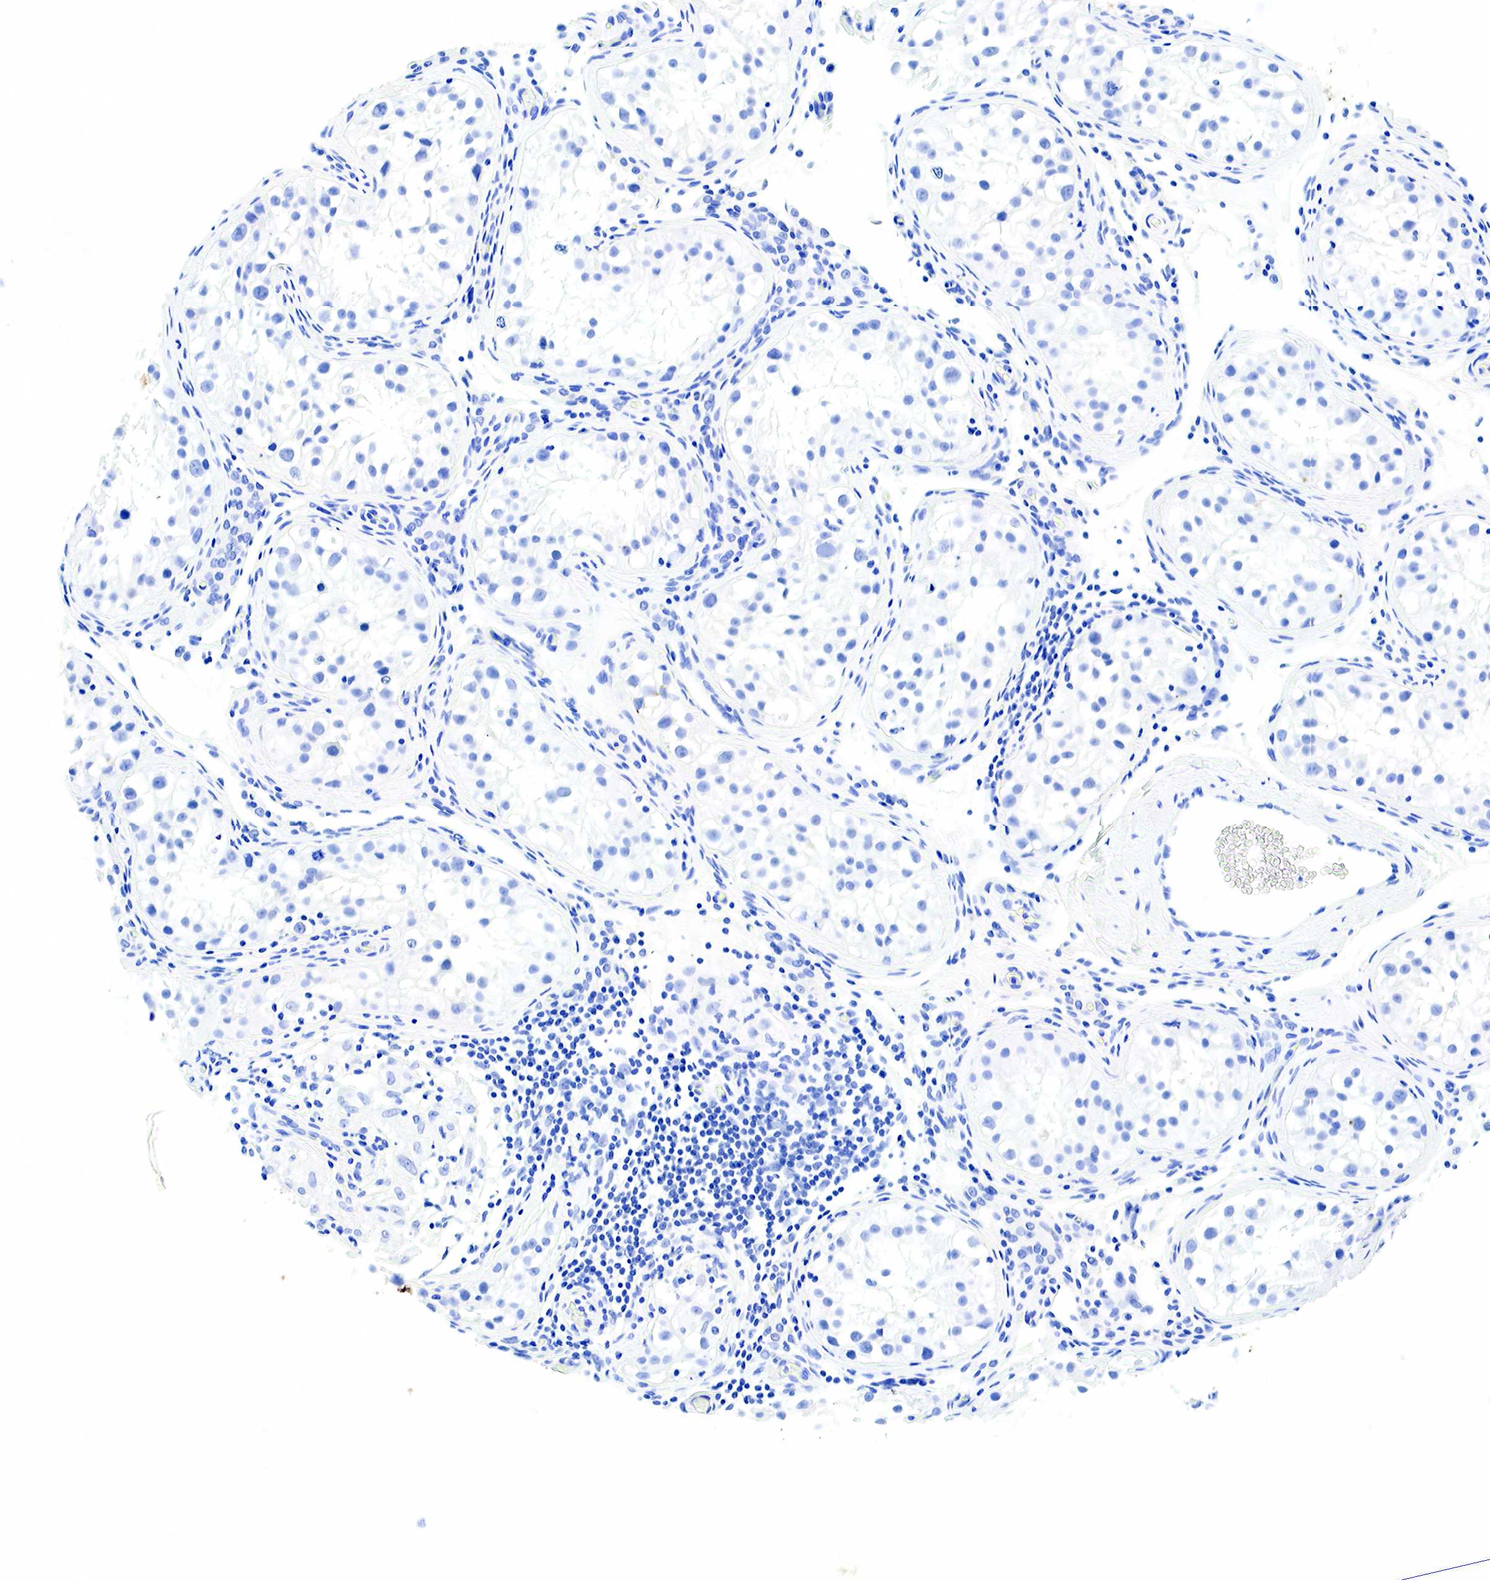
{"staining": {"intensity": "negative", "quantity": "none", "location": "none"}, "tissue": "testis", "cell_type": "Cells in seminiferous ducts", "image_type": "normal", "snomed": [{"axis": "morphology", "description": "Normal tissue, NOS"}, {"axis": "topography", "description": "Testis"}], "caption": "Immunohistochemistry (IHC) of benign testis demonstrates no staining in cells in seminiferous ducts. (DAB IHC visualized using brightfield microscopy, high magnification).", "gene": "KRT7", "patient": {"sex": "male", "age": 24}}